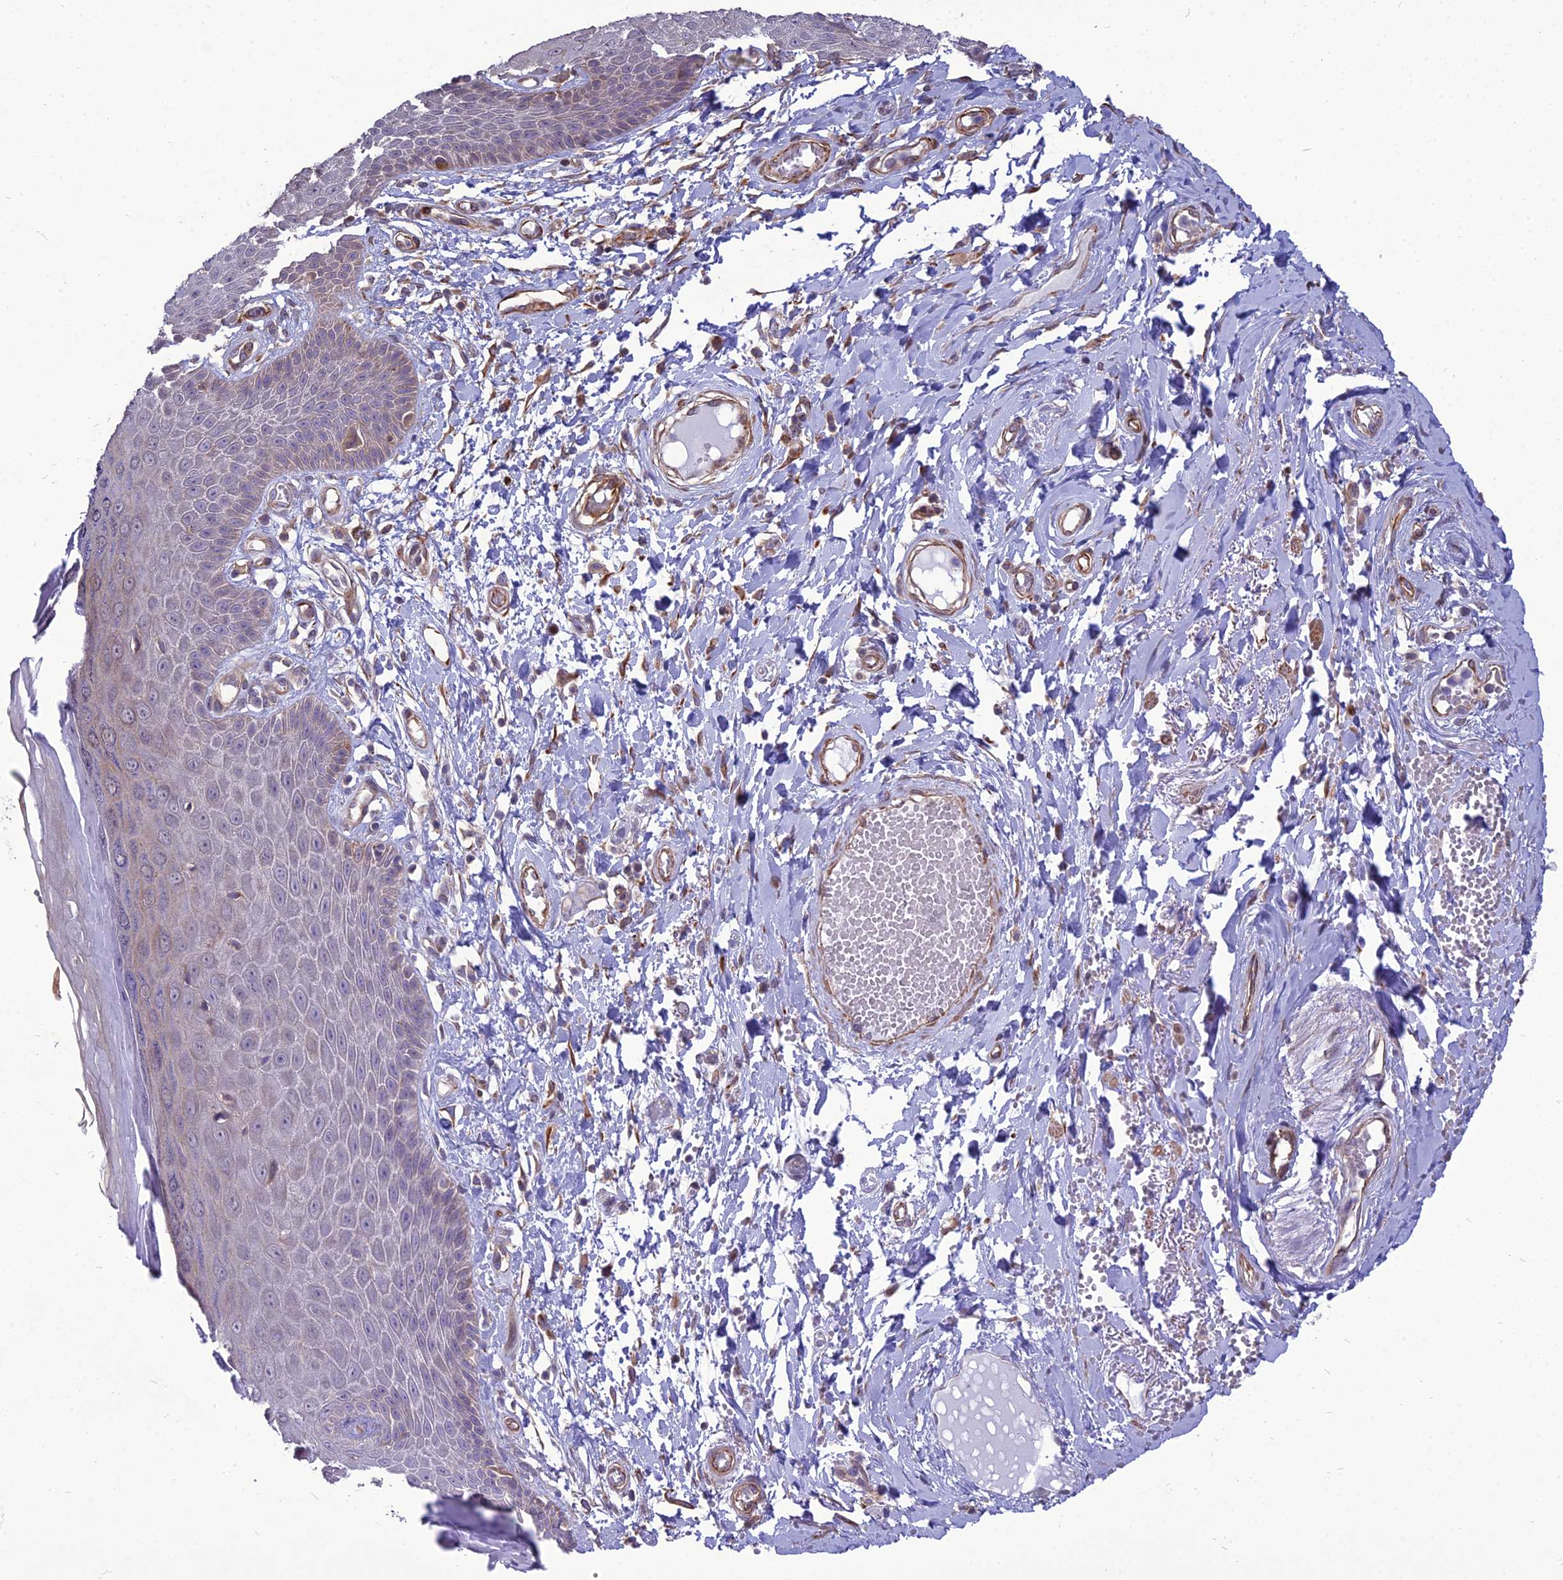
{"staining": {"intensity": "moderate", "quantity": "<25%", "location": "cytoplasmic/membranous"}, "tissue": "skin", "cell_type": "Epidermal cells", "image_type": "normal", "snomed": [{"axis": "morphology", "description": "Normal tissue, NOS"}, {"axis": "topography", "description": "Anal"}], "caption": "Unremarkable skin exhibits moderate cytoplasmic/membranous expression in about <25% of epidermal cells.", "gene": "TSPYL2", "patient": {"sex": "male", "age": 78}}